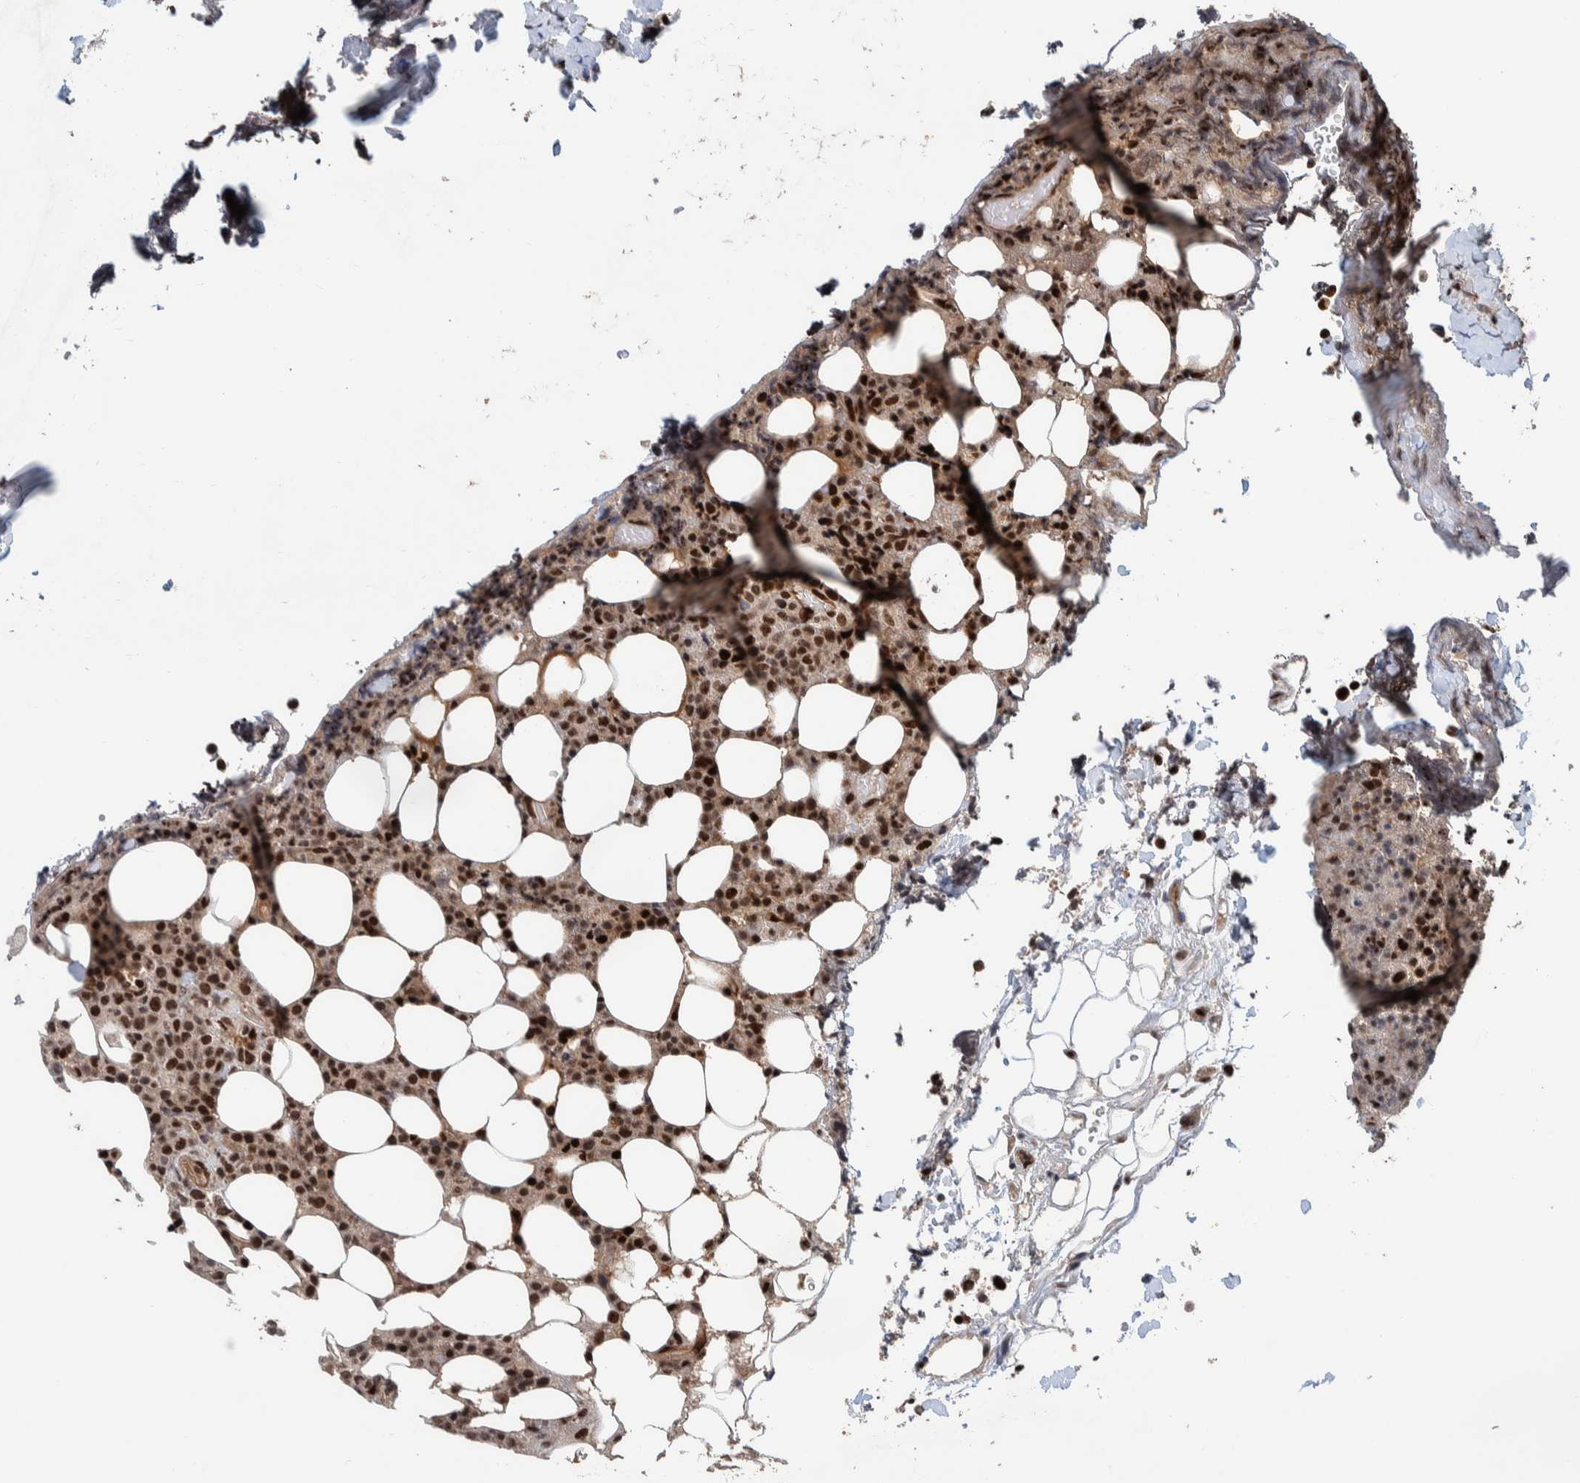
{"staining": {"intensity": "moderate", "quantity": ">75%", "location": "nuclear"}, "tissue": "lymphoma", "cell_type": "Tumor cells", "image_type": "cancer", "snomed": [{"axis": "morphology", "description": "Malignant lymphoma, non-Hodgkin's type, High grade"}, {"axis": "topography", "description": "Lymph node"}], "caption": "Human lymphoma stained with a protein marker demonstrates moderate staining in tumor cells.", "gene": "CHD4", "patient": {"sex": "male", "age": 13}}